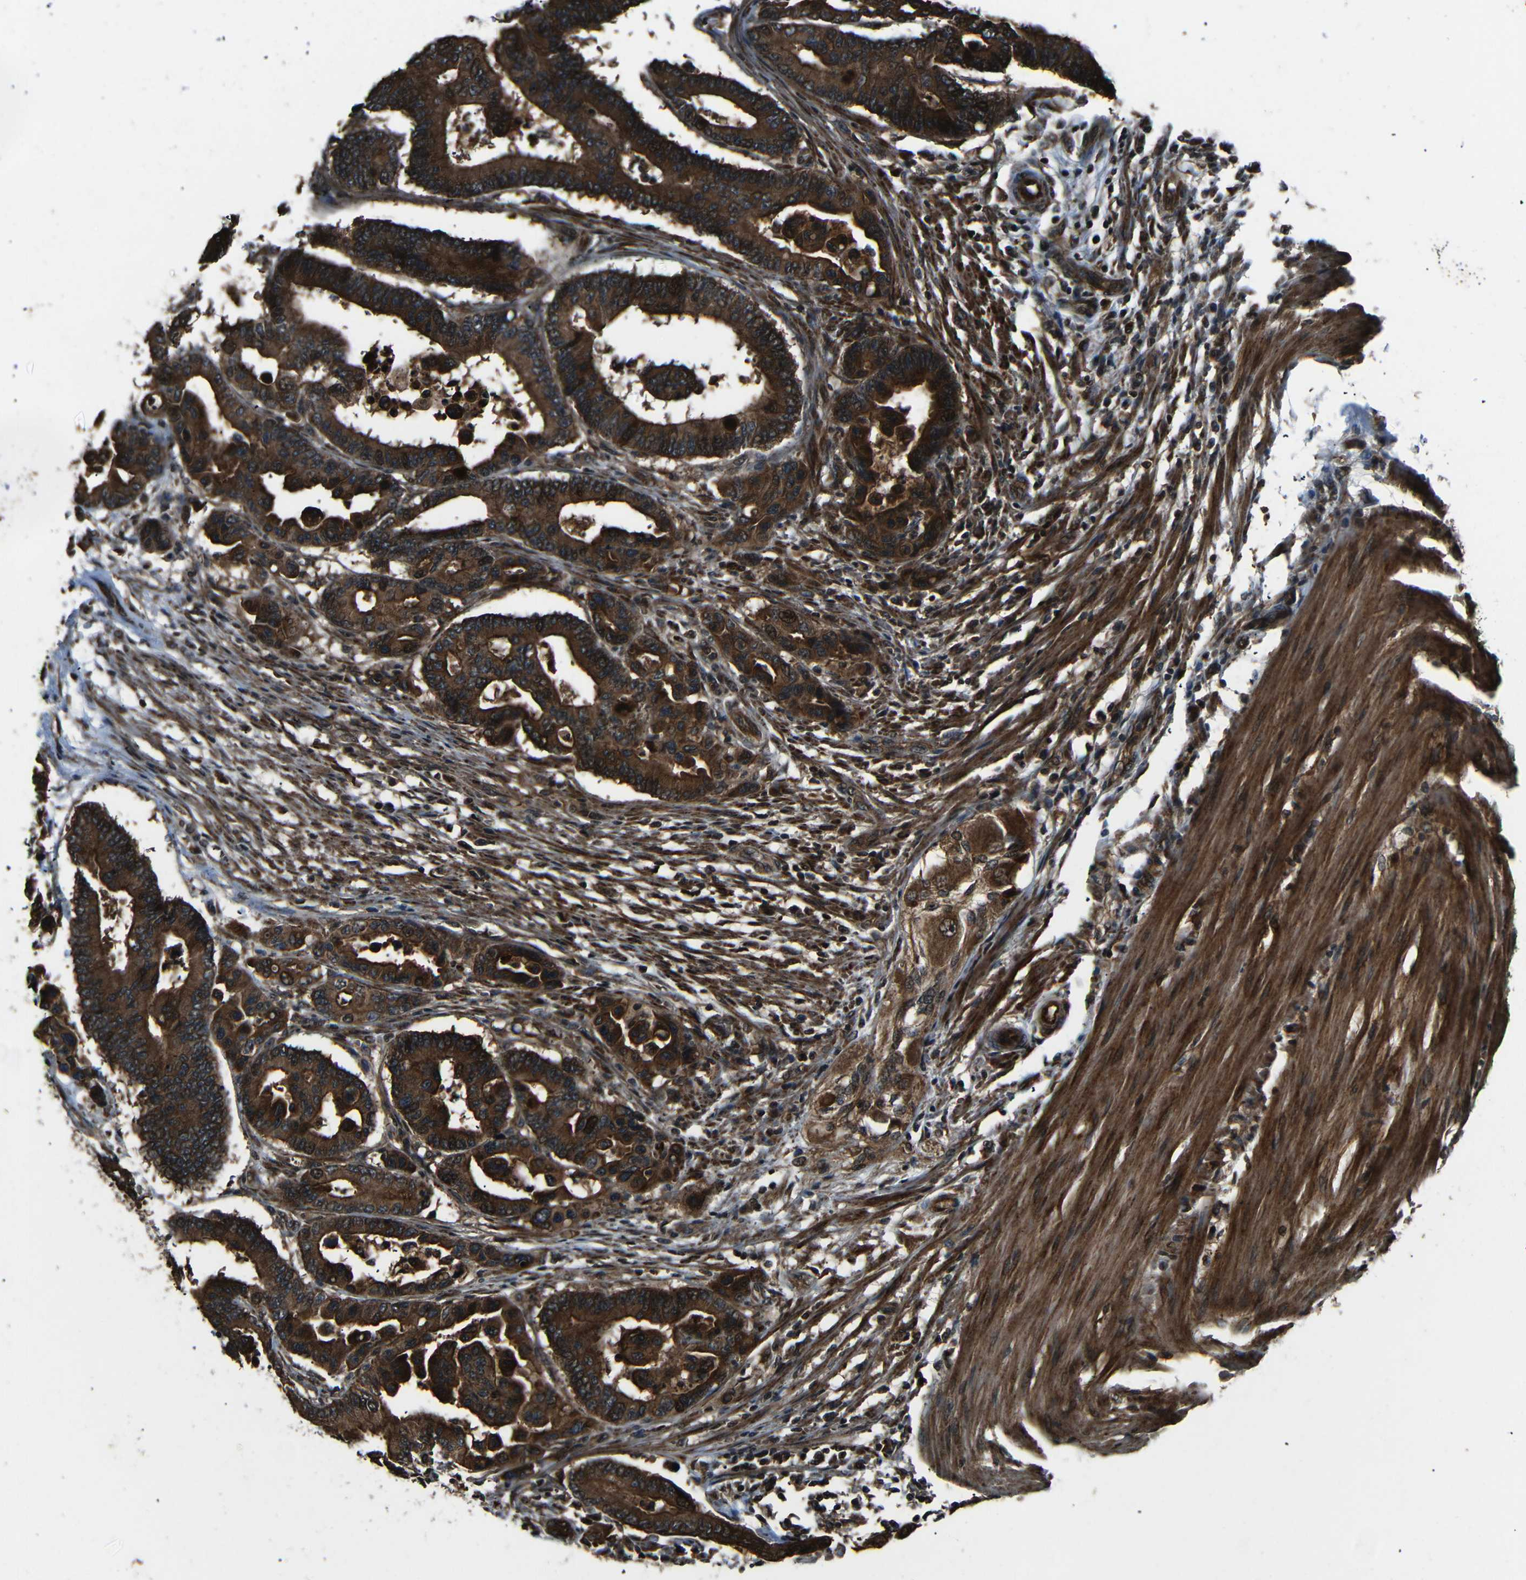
{"staining": {"intensity": "strong", "quantity": ">75%", "location": "cytoplasmic/membranous"}, "tissue": "colorectal cancer", "cell_type": "Tumor cells", "image_type": "cancer", "snomed": [{"axis": "morphology", "description": "Normal tissue, NOS"}, {"axis": "morphology", "description": "Adenocarcinoma, NOS"}, {"axis": "topography", "description": "Colon"}], "caption": "IHC image of human adenocarcinoma (colorectal) stained for a protein (brown), which exhibits high levels of strong cytoplasmic/membranous positivity in about >75% of tumor cells.", "gene": "PLK2", "patient": {"sex": "male", "age": 82}}